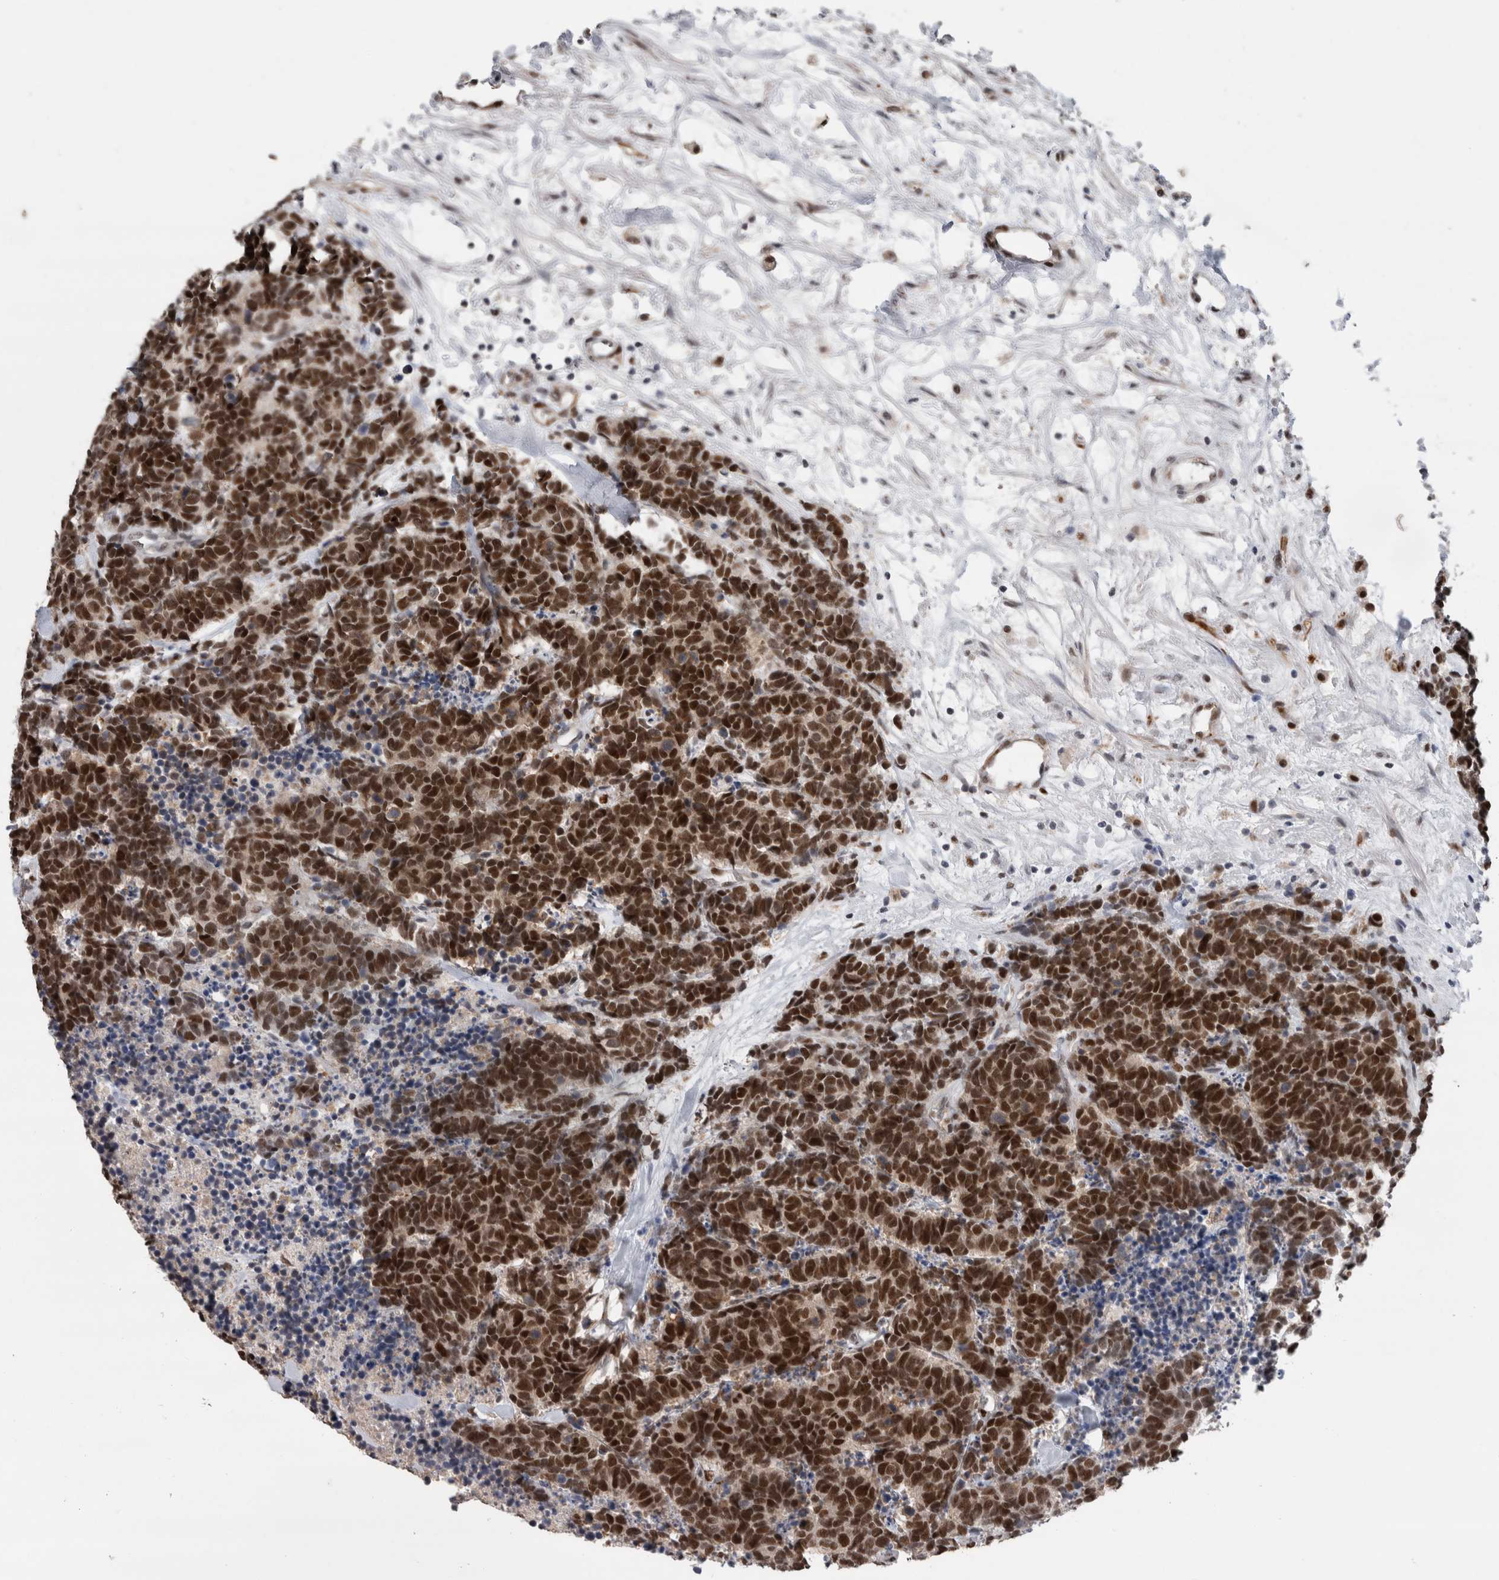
{"staining": {"intensity": "strong", "quantity": ">75%", "location": "nuclear"}, "tissue": "carcinoid", "cell_type": "Tumor cells", "image_type": "cancer", "snomed": [{"axis": "morphology", "description": "Carcinoma, NOS"}, {"axis": "morphology", "description": "Carcinoid, malignant, NOS"}, {"axis": "topography", "description": "Urinary bladder"}], "caption": "Immunohistochemistry micrograph of neoplastic tissue: carcinoid stained using IHC shows high levels of strong protein expression localized specifically in the nuclear of tumor cells, appearing as a nuclear brown color.", "gene": "POLD2", "patient": {"sex": "male", "age": 57}}